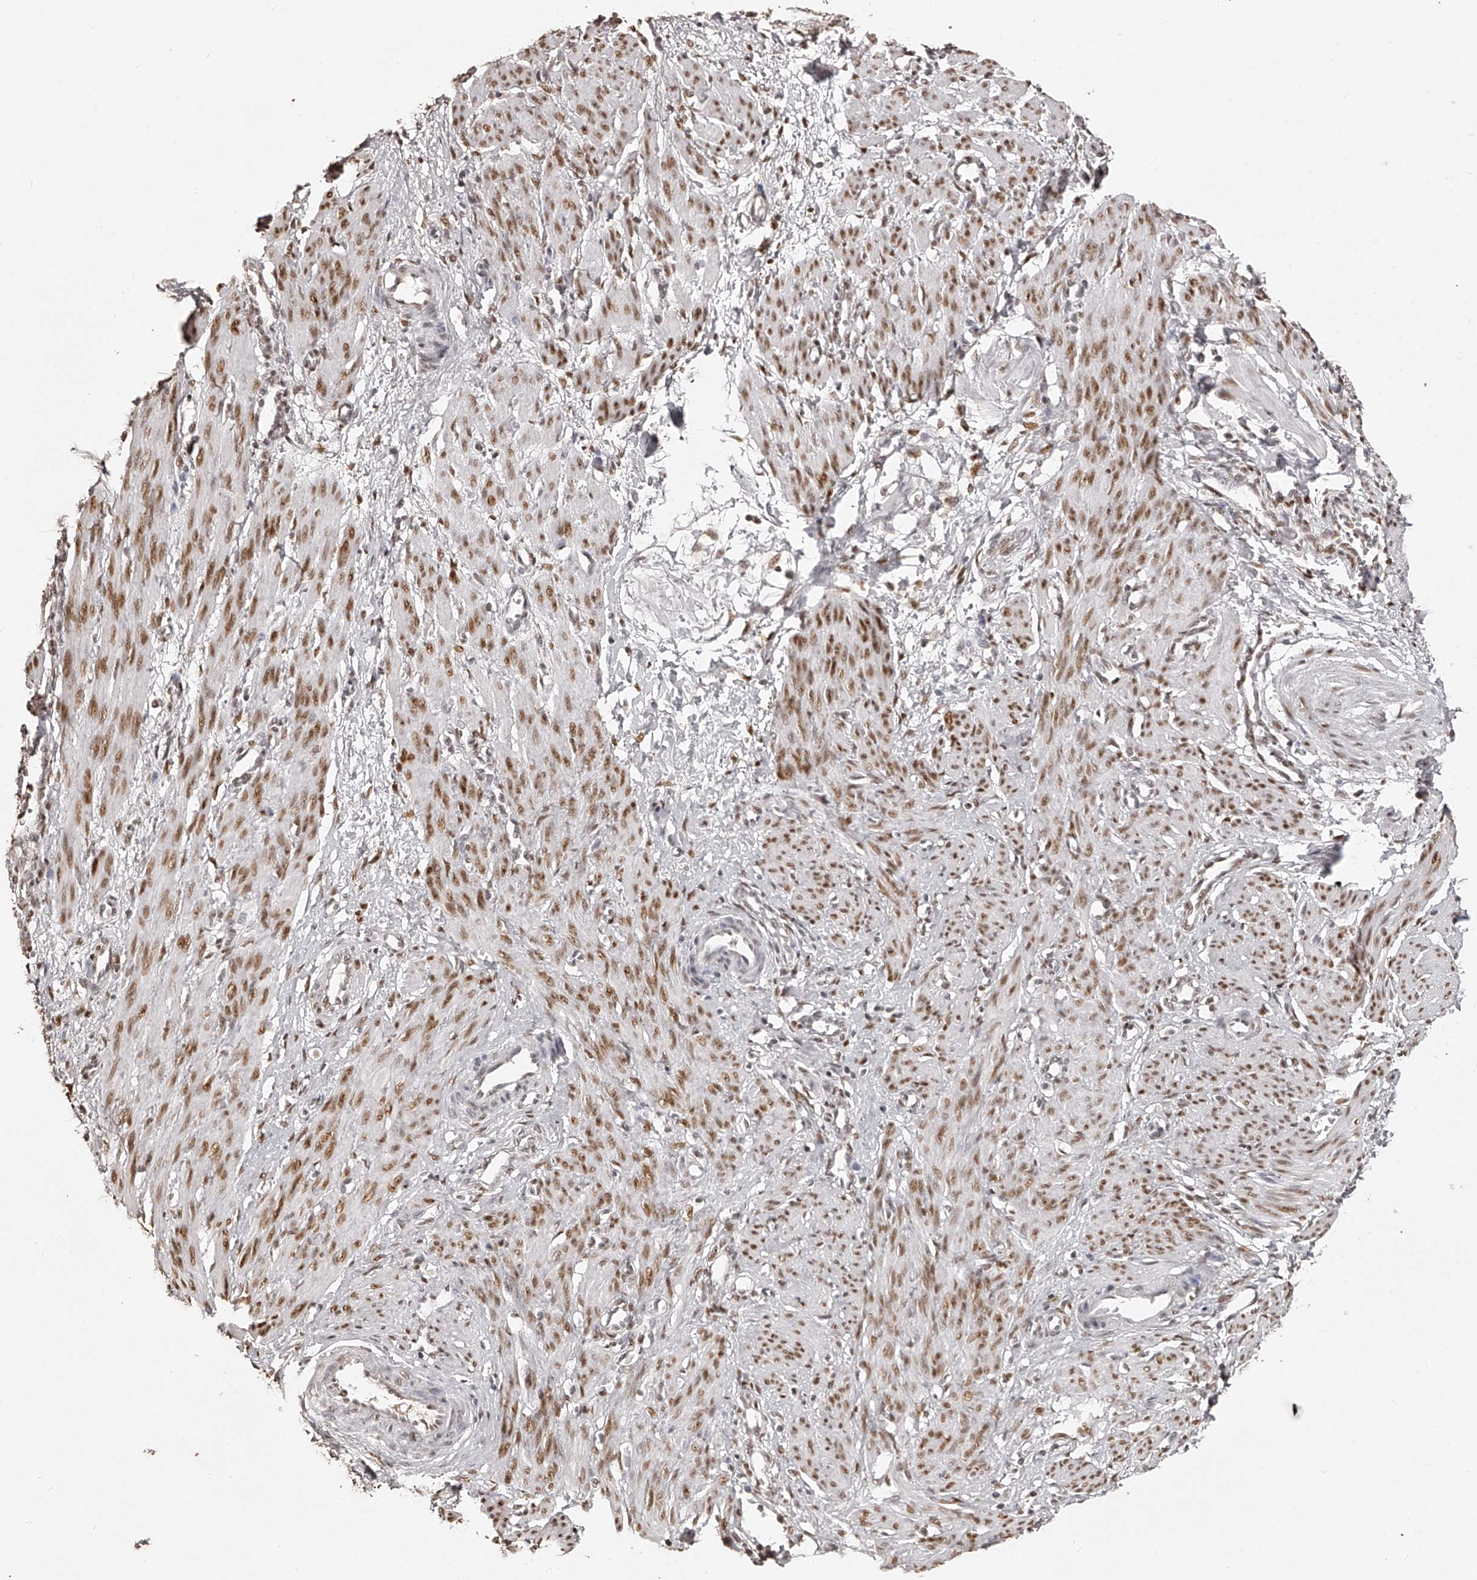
{"staining": {"intensity": "moderate", "quantity": ">75%", "location": "nuclear"}, "tissue": "smooth muscle", "cell_type": "Smooth muscle cells", "image_type": "normal", "snomed": [{"axis": "morphology", "description": "Normal tissue, NOS"}, {"axis": "topography", "description": "Endometrium"}], "caption": "Immunohistochemistry (IHC) staining of benign smooth muscle, which exhibits medium levels of moderate nuclear positivity in about >75% of smooth muscle cells indicating moderate nuclear protein positivity. The staining was performed using DAB (3,3'-diaminobenzidine) (brown) for protein detection and nuclei were counterstained in hematoxylin (blue).", "gene": "ZNF503", "patient": {"sex": "female", "age": 33}}